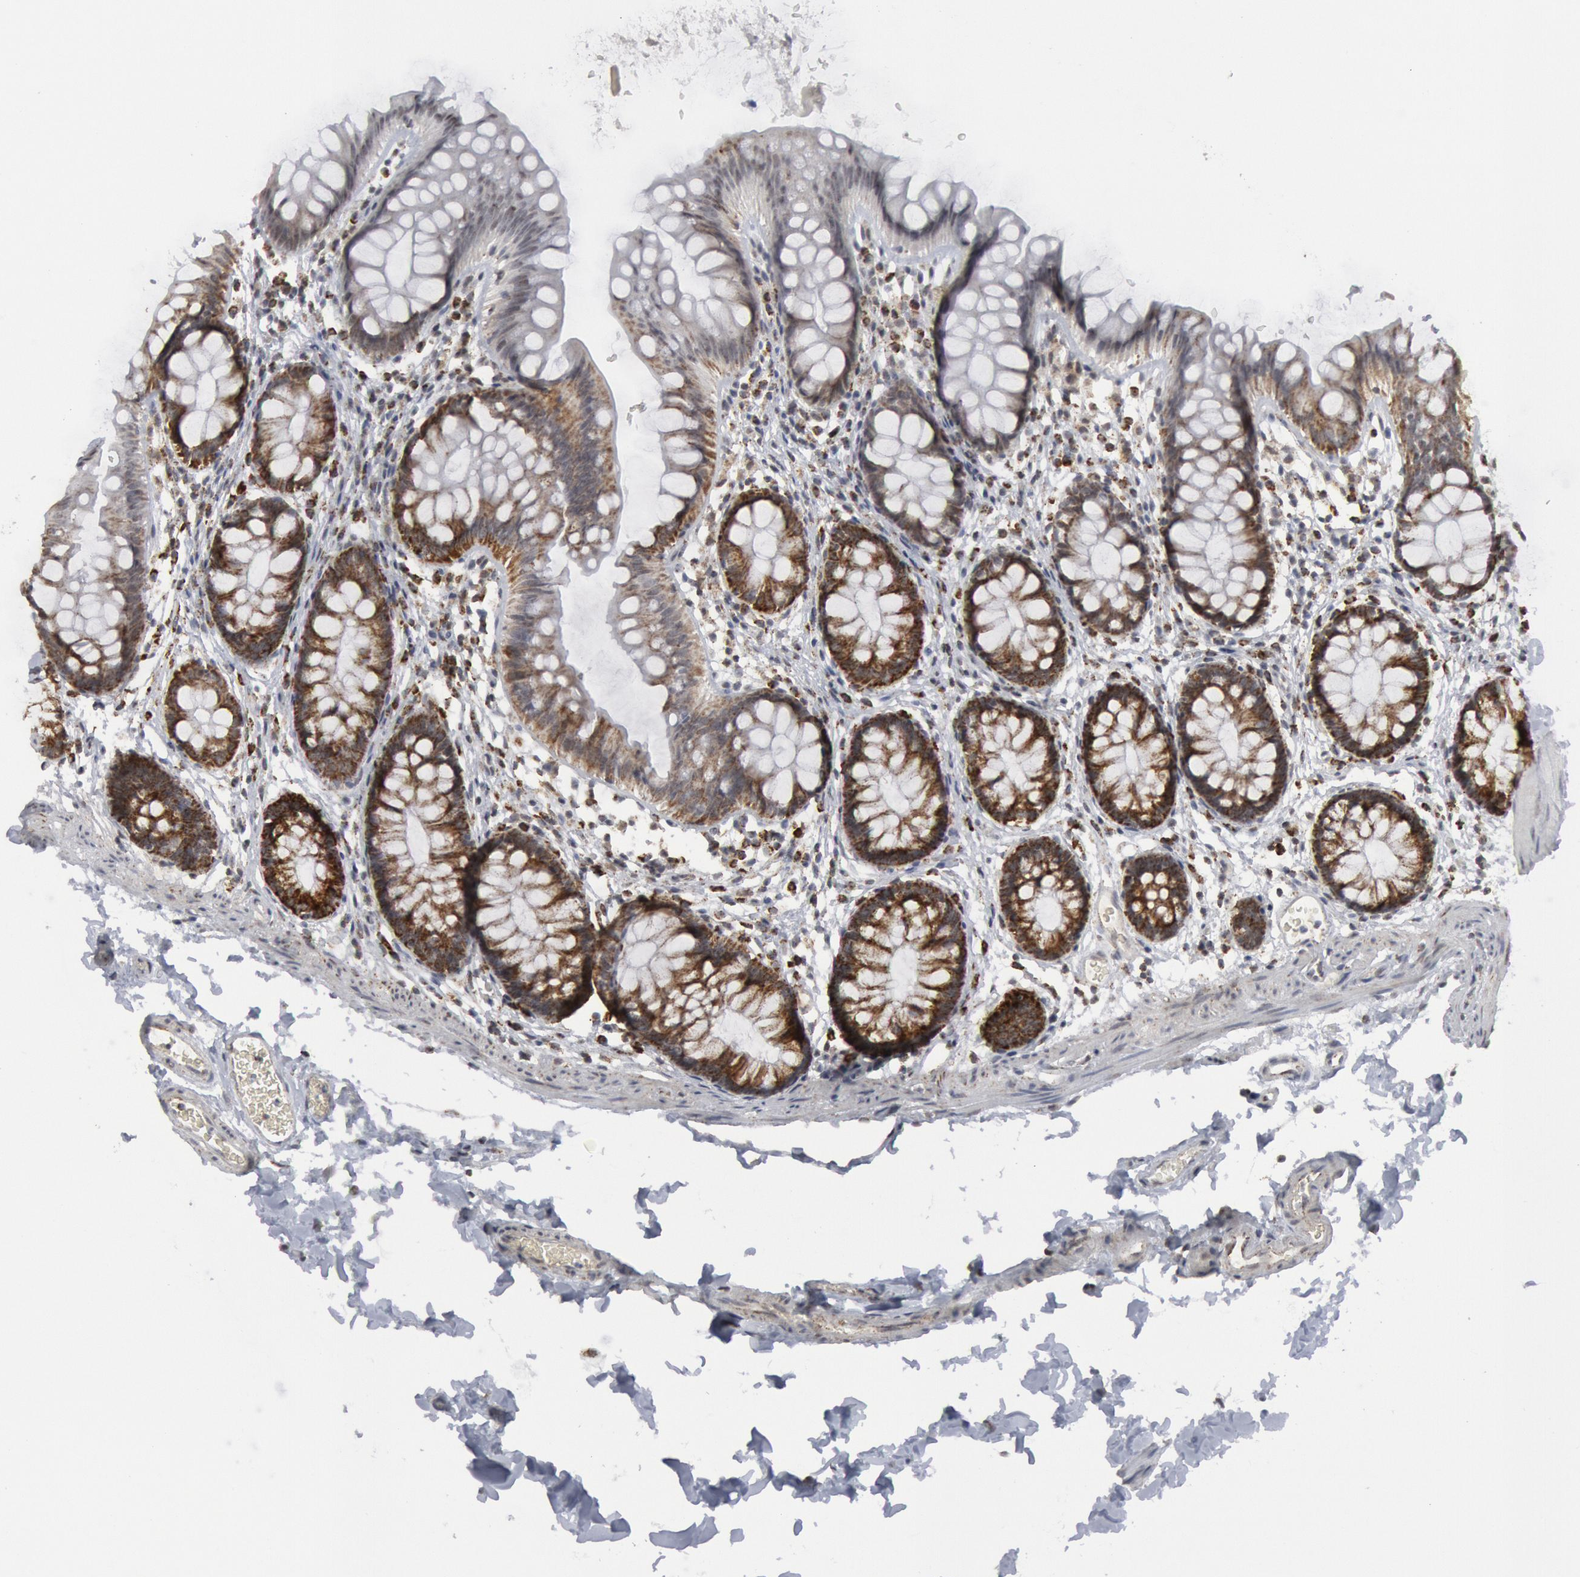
{"staining": {"intensity": "moderate", "quantity": "<25%", "location": "cytoplasmic/membranous"}, "tissue": "colon", "cell_type": "Endothelial cells", "image_type": "normal", "snomed": [{"axis": "morphology", "description": "Normal tissue, NOS"}, {"axis": "topography", "description": "Smooth muscle"}, {"axis": "topography", "description": "Colon"}], "caption": "Normal colon displays moderate cytoplasmic/membranous expression in approximately <25% of endothelial cells, visualized by immunohistochemistry.", "gene": "CASP9", "patient": {"sex": "male", "age": 67}}